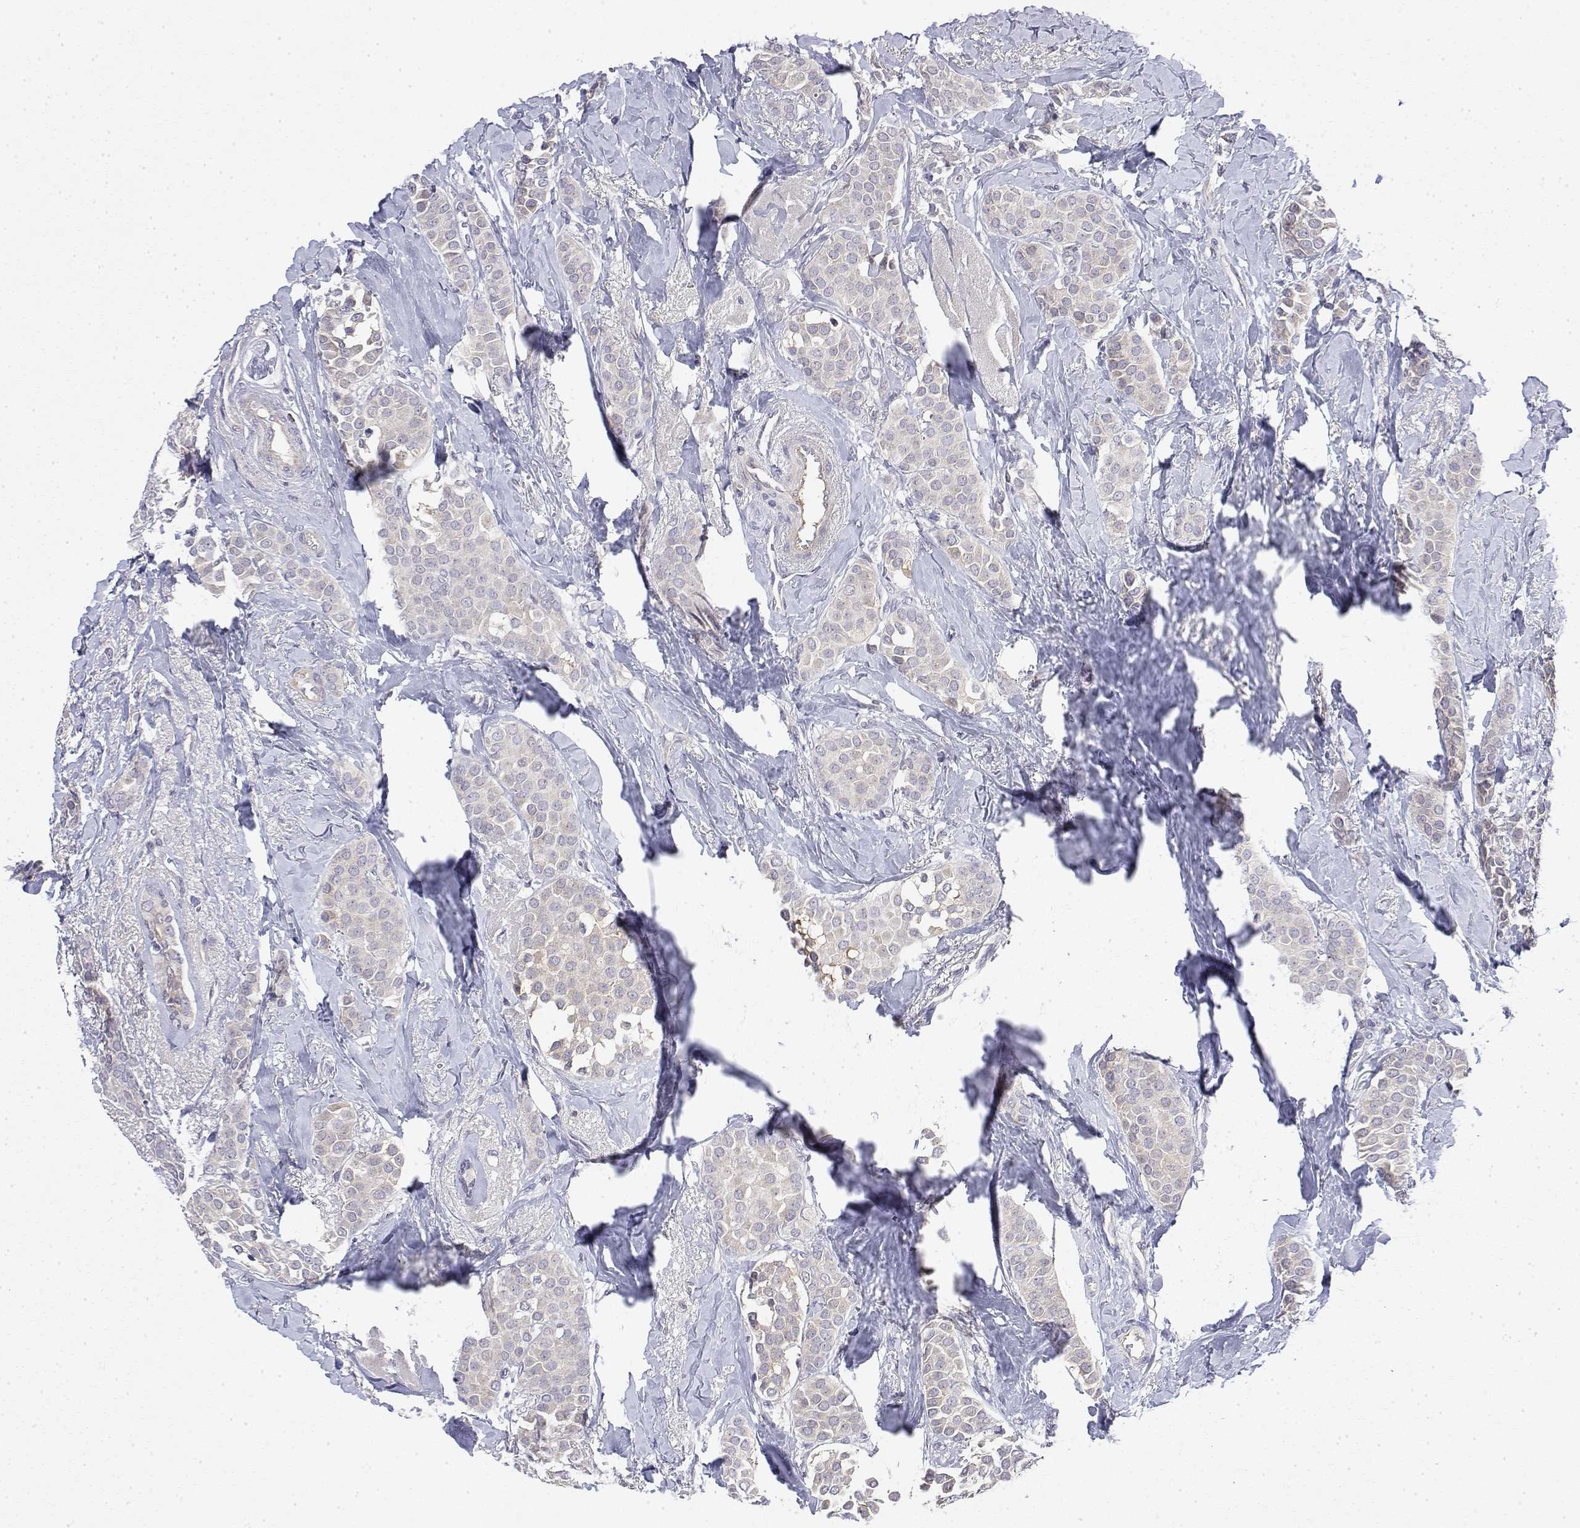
{"staining": {"intensity": "negative", "quantity": "none", "location": "none"}, "tissue": "breast cancer", "cell_type": "Tumor cells", "image_type": "cancer", "snomed": [{"axis": "morphology", "description": "Duct carcinoma"}, {"axis": "topography", "description": "Breast"}], "caption": "This image is of breast intraductal carcinoma stained with immunohistochemistry (IHC) to label a protein in brown with the nuclei are counter-stained blue. There is no positivity in tumor cells.", "gene": "IGFBP4", "patient": {"sex": "female", "age": 79}}